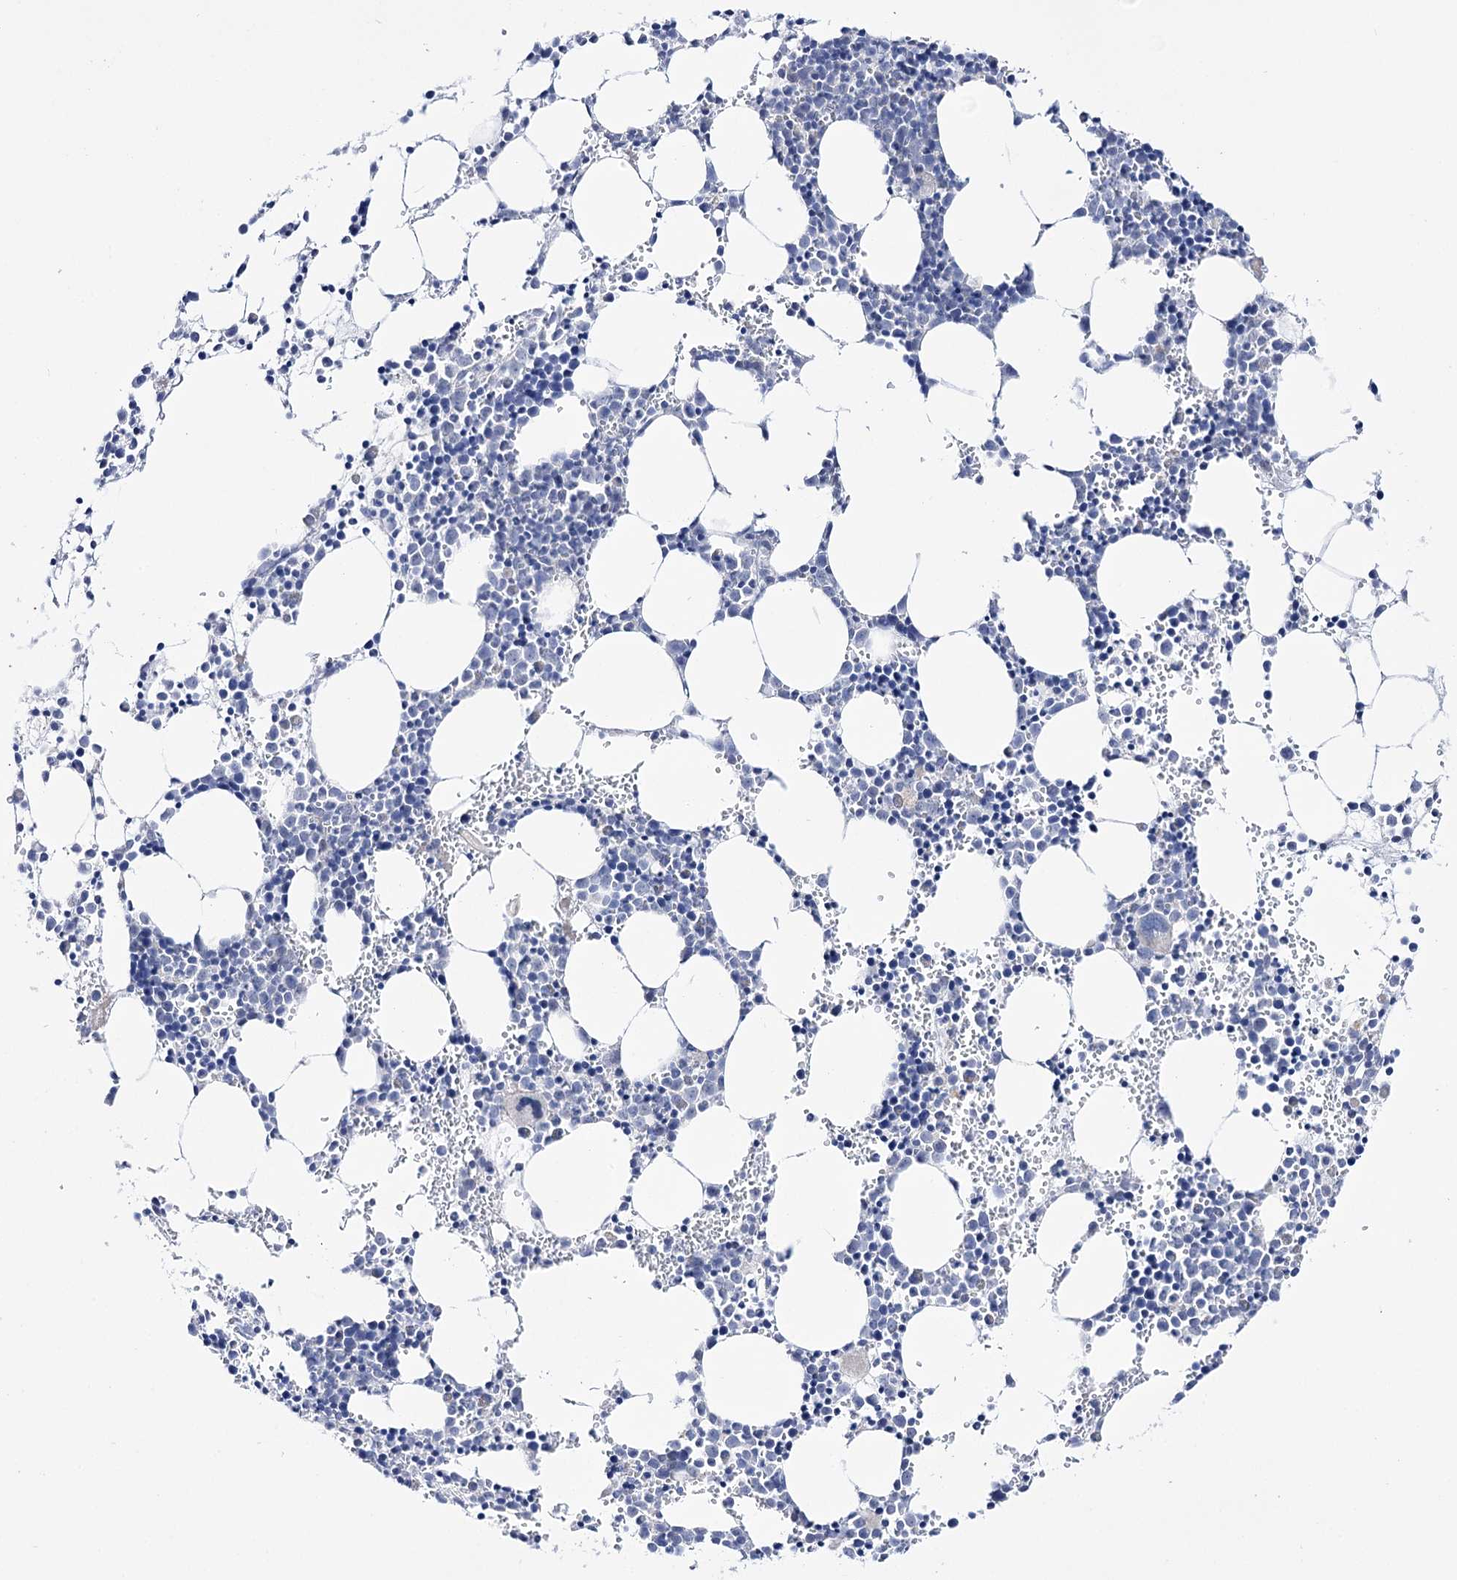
{"staining": {"intensity": "negative", "quantity": "none", "location": "none"}, "tissue": "bone marrow", "cell_type": "Hematopoietic cells", "image_type": "normal", "snomed": [{"axis": "morphology", "description": "Normal tissue, NOS"}, {"axis": "topography", "description": "Bone marrow"}], "caption": "IHC photomicrograph of benign bone marrow: human bone marrow stained with DAB reveals no significant protein expression in hematopoietic cells.", "gene": "RBM15B", "patient": {"sex": "female", "age": 89}}